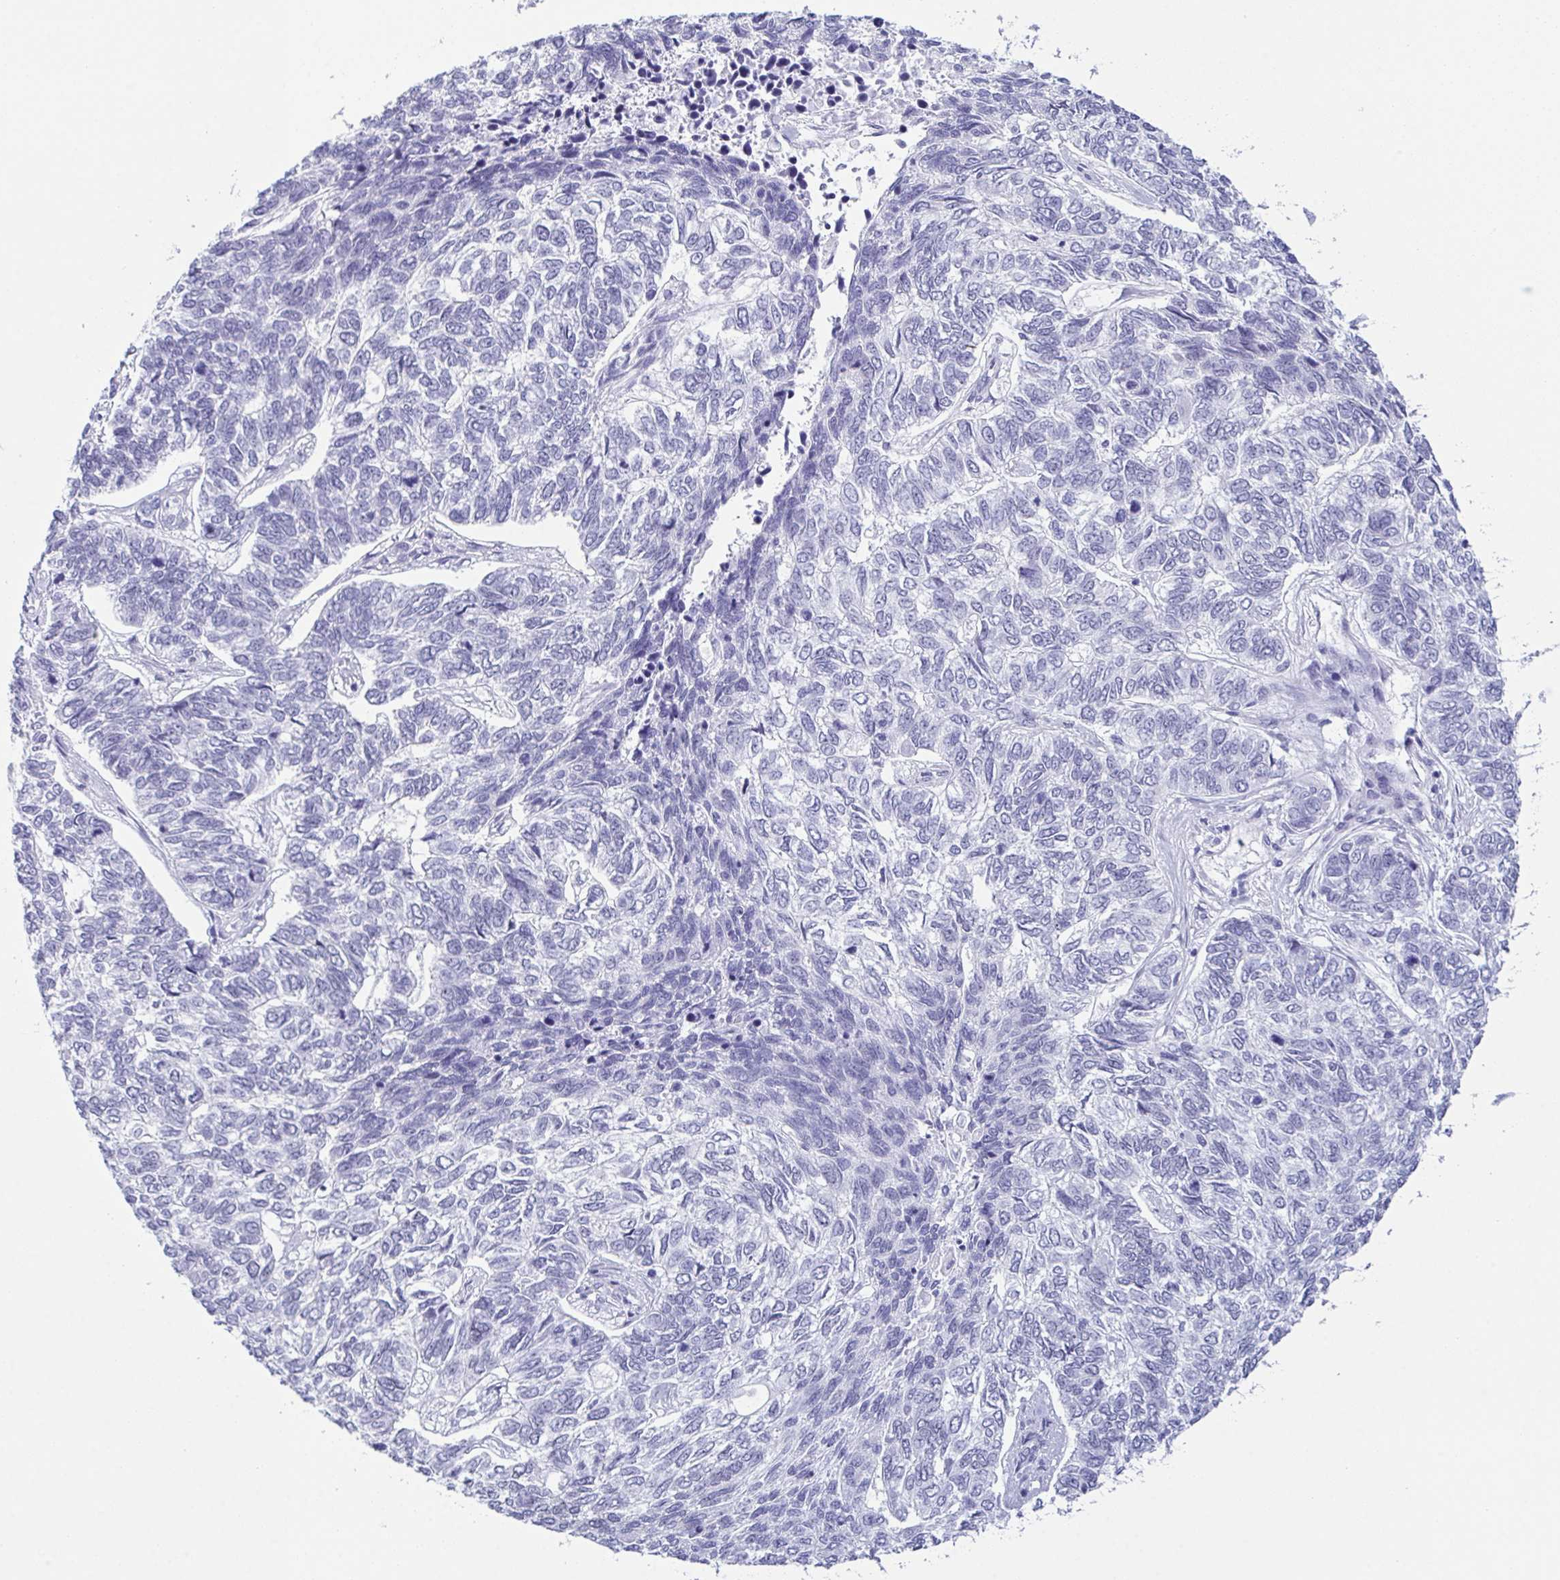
{"staining": {"intensity": "negative", "quantity": "none", "location": "none"}, "tissue": "skin cancer", "cell_type": "Tumor cells", "image_type": "cancer", "snomed": [{"axis": "morphology", "description": "Basal cell carcinoma"}, {"axis": "topography", "description": "Skin"}], "caption": "A photomicrograph of human basal cell carcinoma (skin) is negative for staining in tumor cells.", "gene": "SUGP2", "patient": {"sex": "female", "age": 65}}